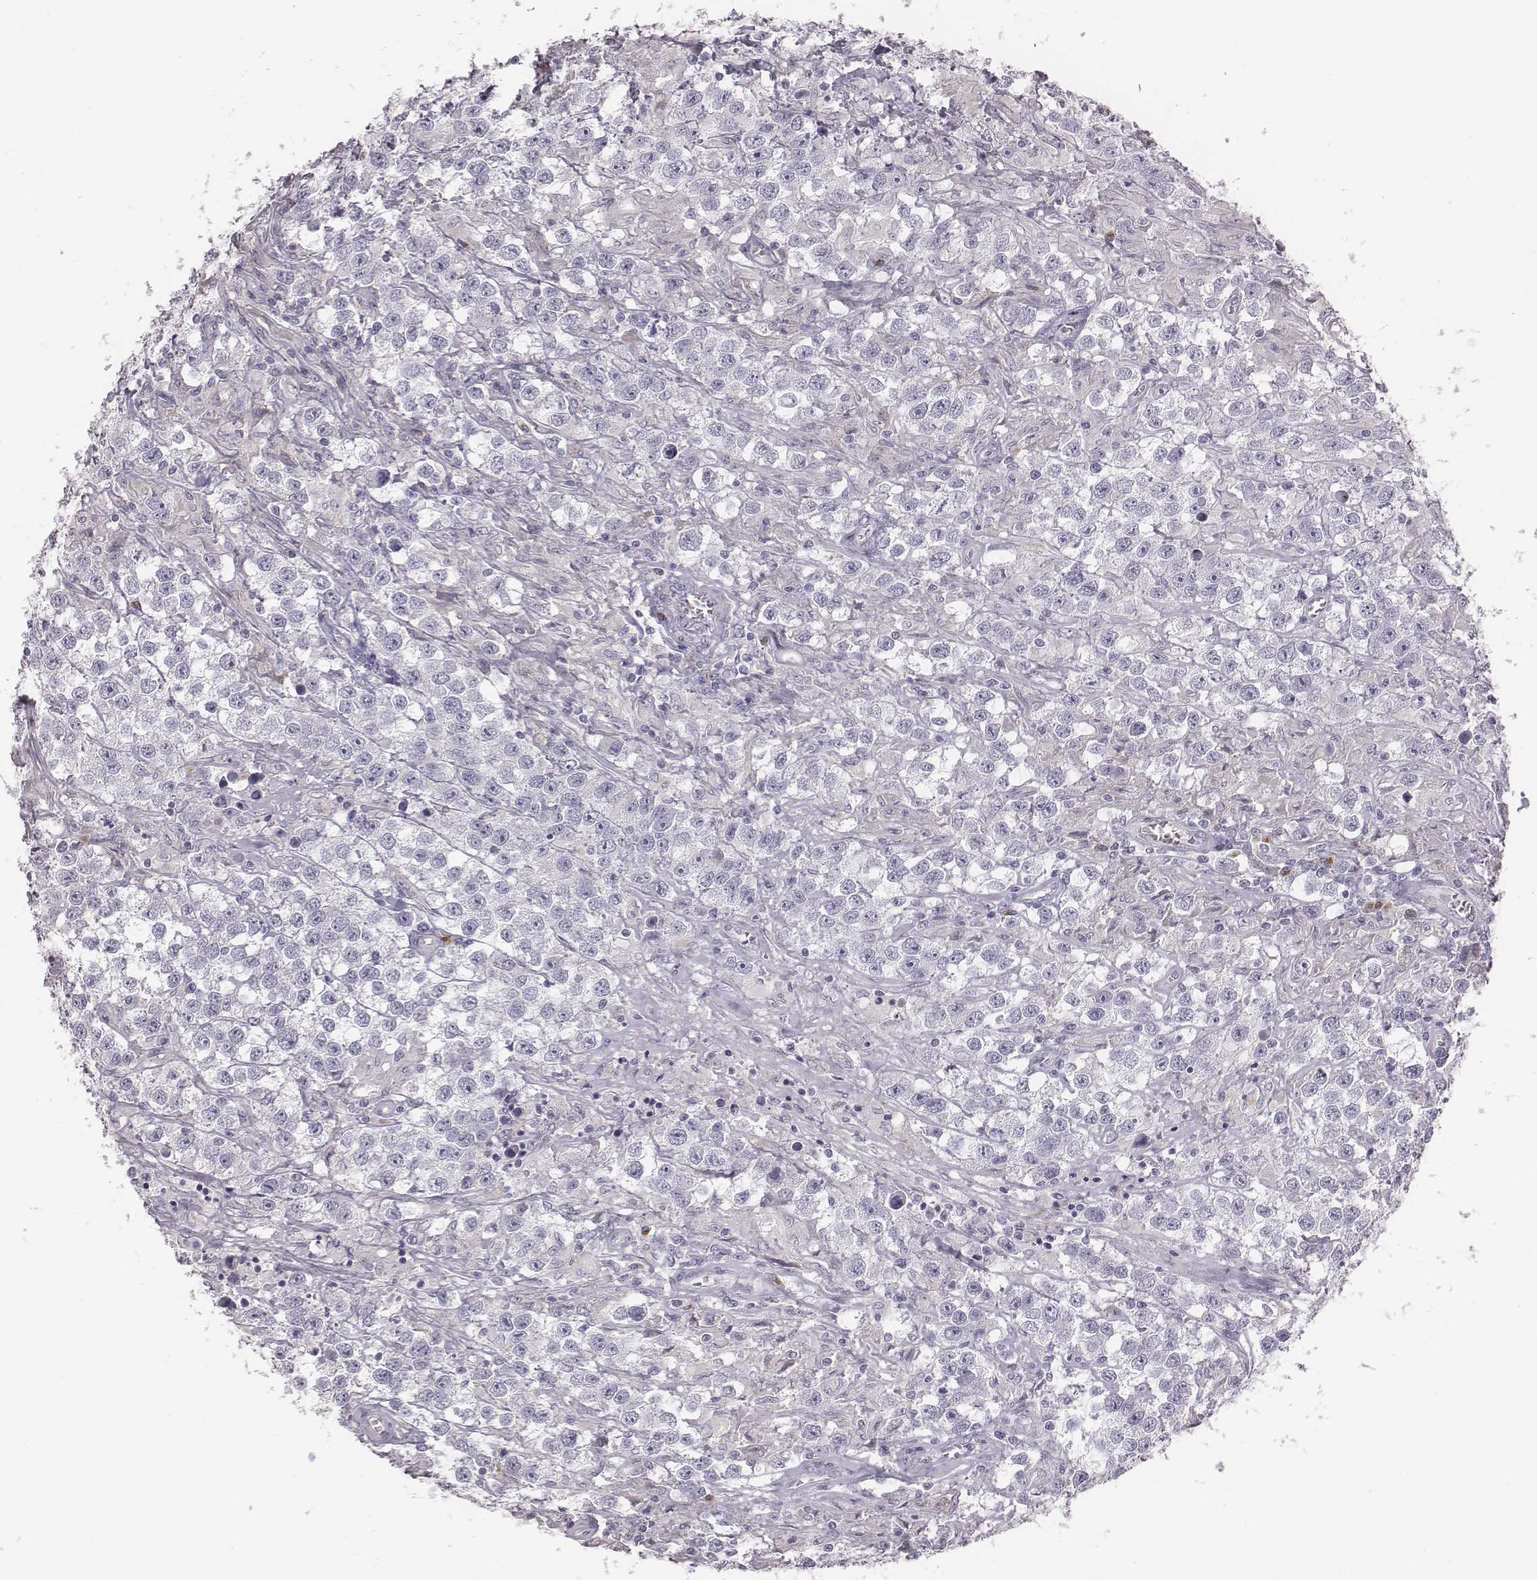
{"staining": {"intensity": "negative", "quantity": "none", "location": "none"}, "tissue": "testis cancer", "cell_type": "Tumor cells", "image_type": "cancer", "snomed": [{"axis": "morphology", "description": "Seminoma, NOS"}, {"axis": "topography", "description": "Testis"}], "caption": "Immunohistochemical staining of testis seminoma exhibits no significant expression in tumor cells.", "gene": "C6orf58", "patient": {"sex": "male", "age": 43}}